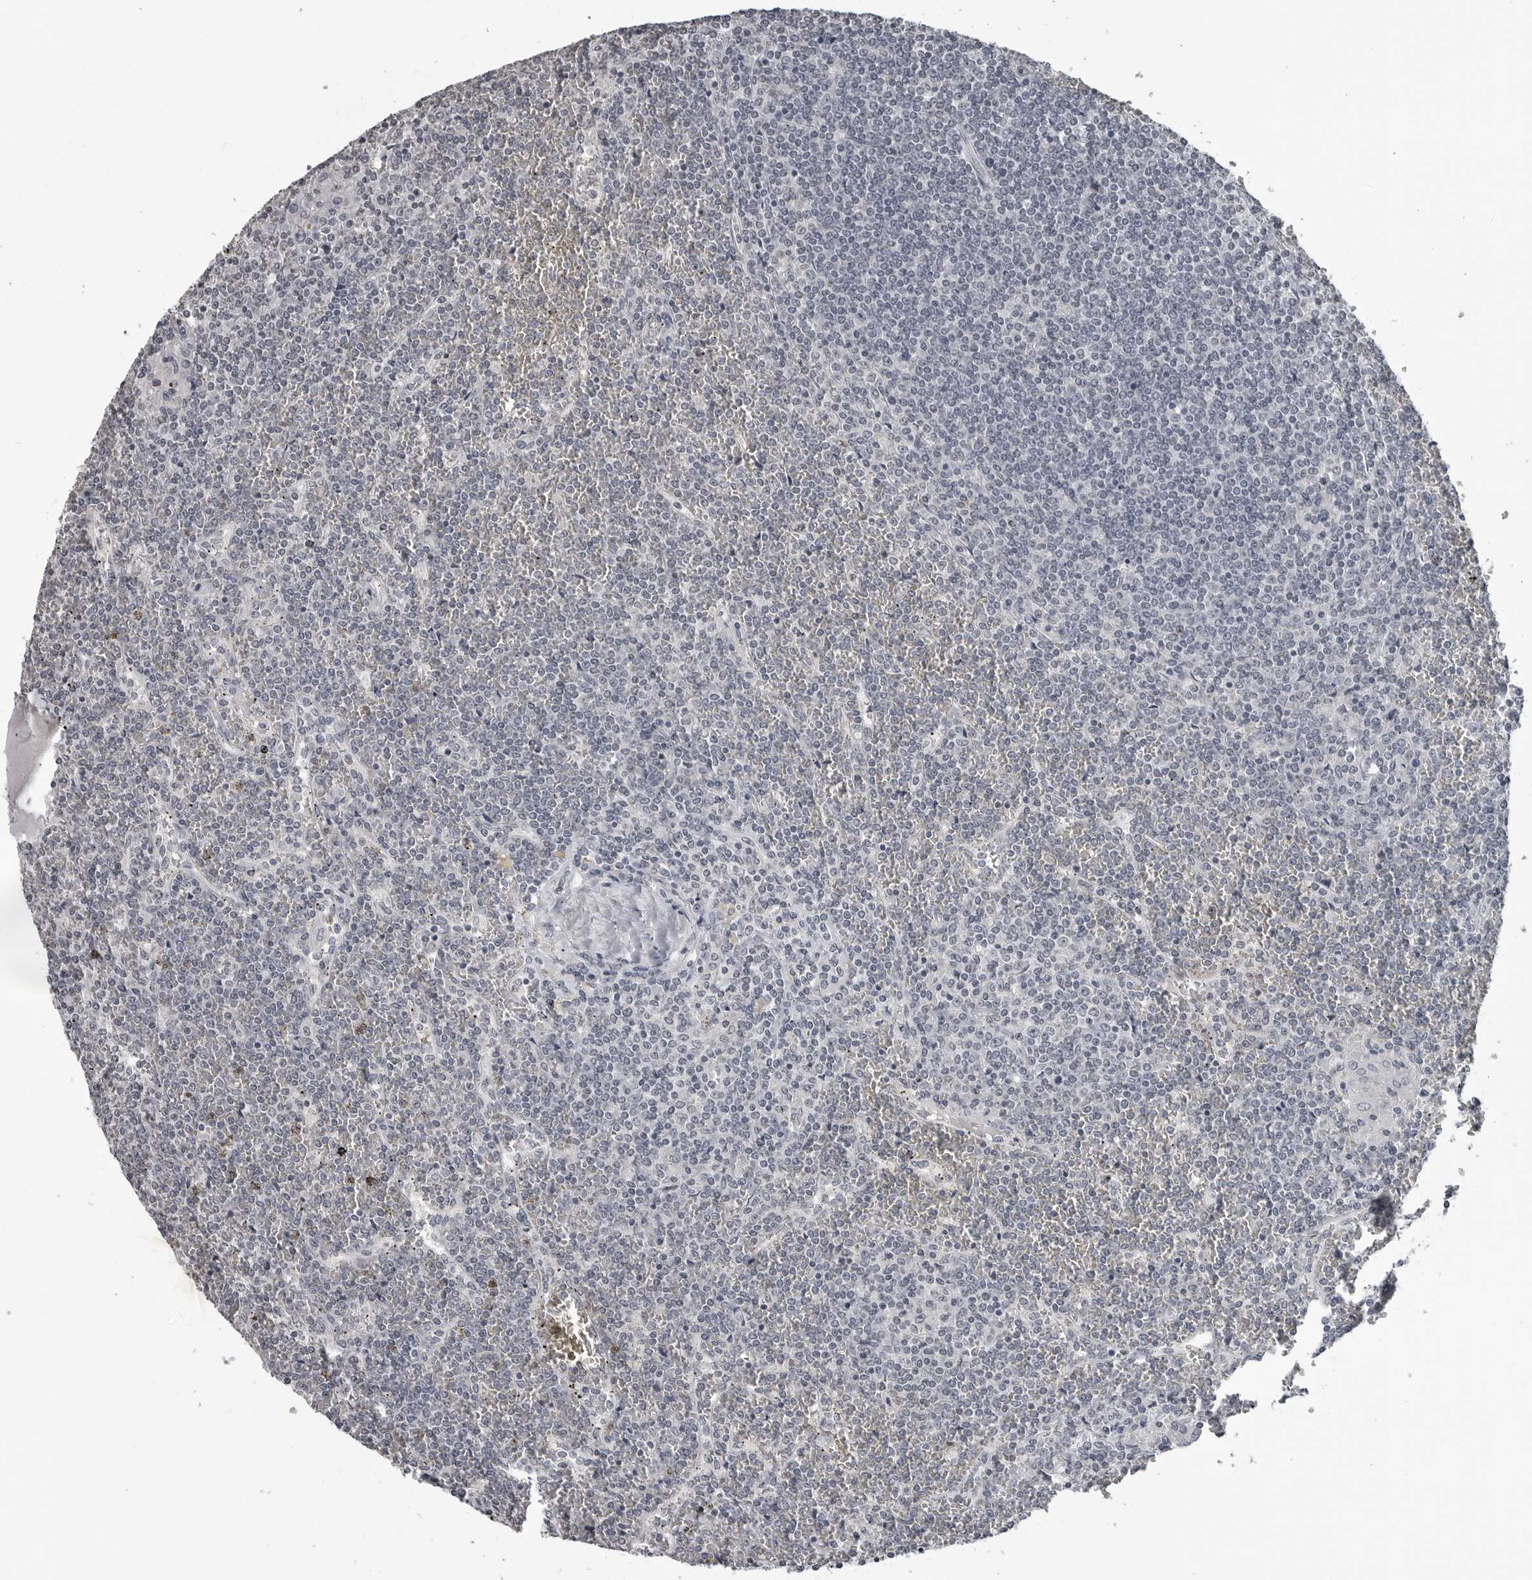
{"staining": {"intensity": "negative", "quantity": "none", "location": "none"}, "tissue": "lymphoma", "cell_type": "Tumor cells", "image_type": "cancer", "snomed": [{"axis": "morphology", "description": "Malignant lymphoma, non-Hodgkin's type, Low grade"}, {"axis": "topography", "description": "Spleen"}], "caption": "This is a photomicrograph of immunohistochemistry (IHC) staining of lymphoma, which shows no expression in tumor cells. (DAB (3,3'-diaminobenzidine) immunohistochemistry (IHC) with hematoxylin counter stain).", "gene": "DDX54", "patient": {"sex": "female", "age": 19}}